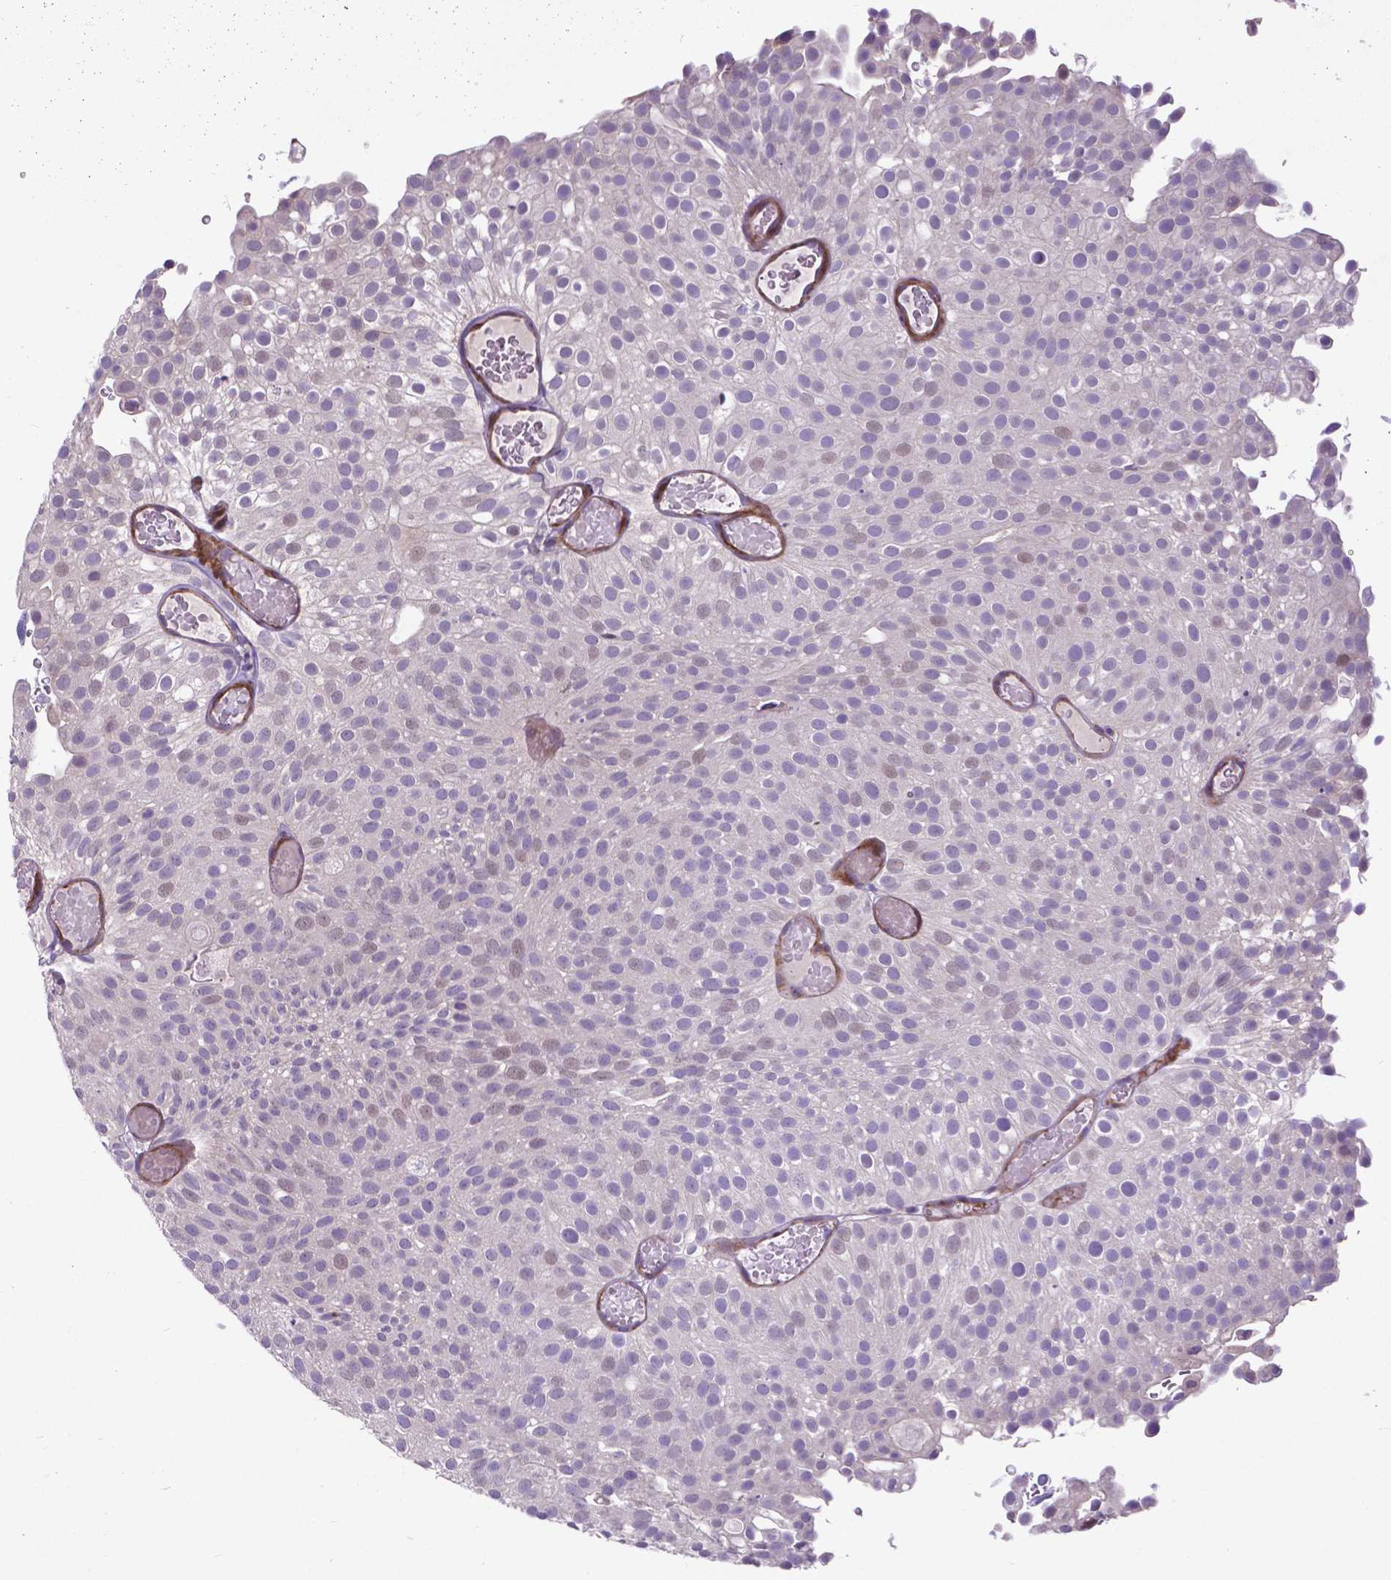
{"staining": {"intensity": "negative", "quantity": "none", "location": "none"}, "tissue": "urothelial cancer", "cell_type": "Tumor cells", "image_type": "cancer", "snomed": [{"axis": "morphology", "description": "Urothelial carcinoma, Low grade"}, {"axis": "topography", "description": "Urinary bladder"}], "caption": "There is no significant staining in tumor cells of low-grade urothelial carcinoma.", "gene": "PFKFB4", "patient": {"sex": "male", "age": 78}}